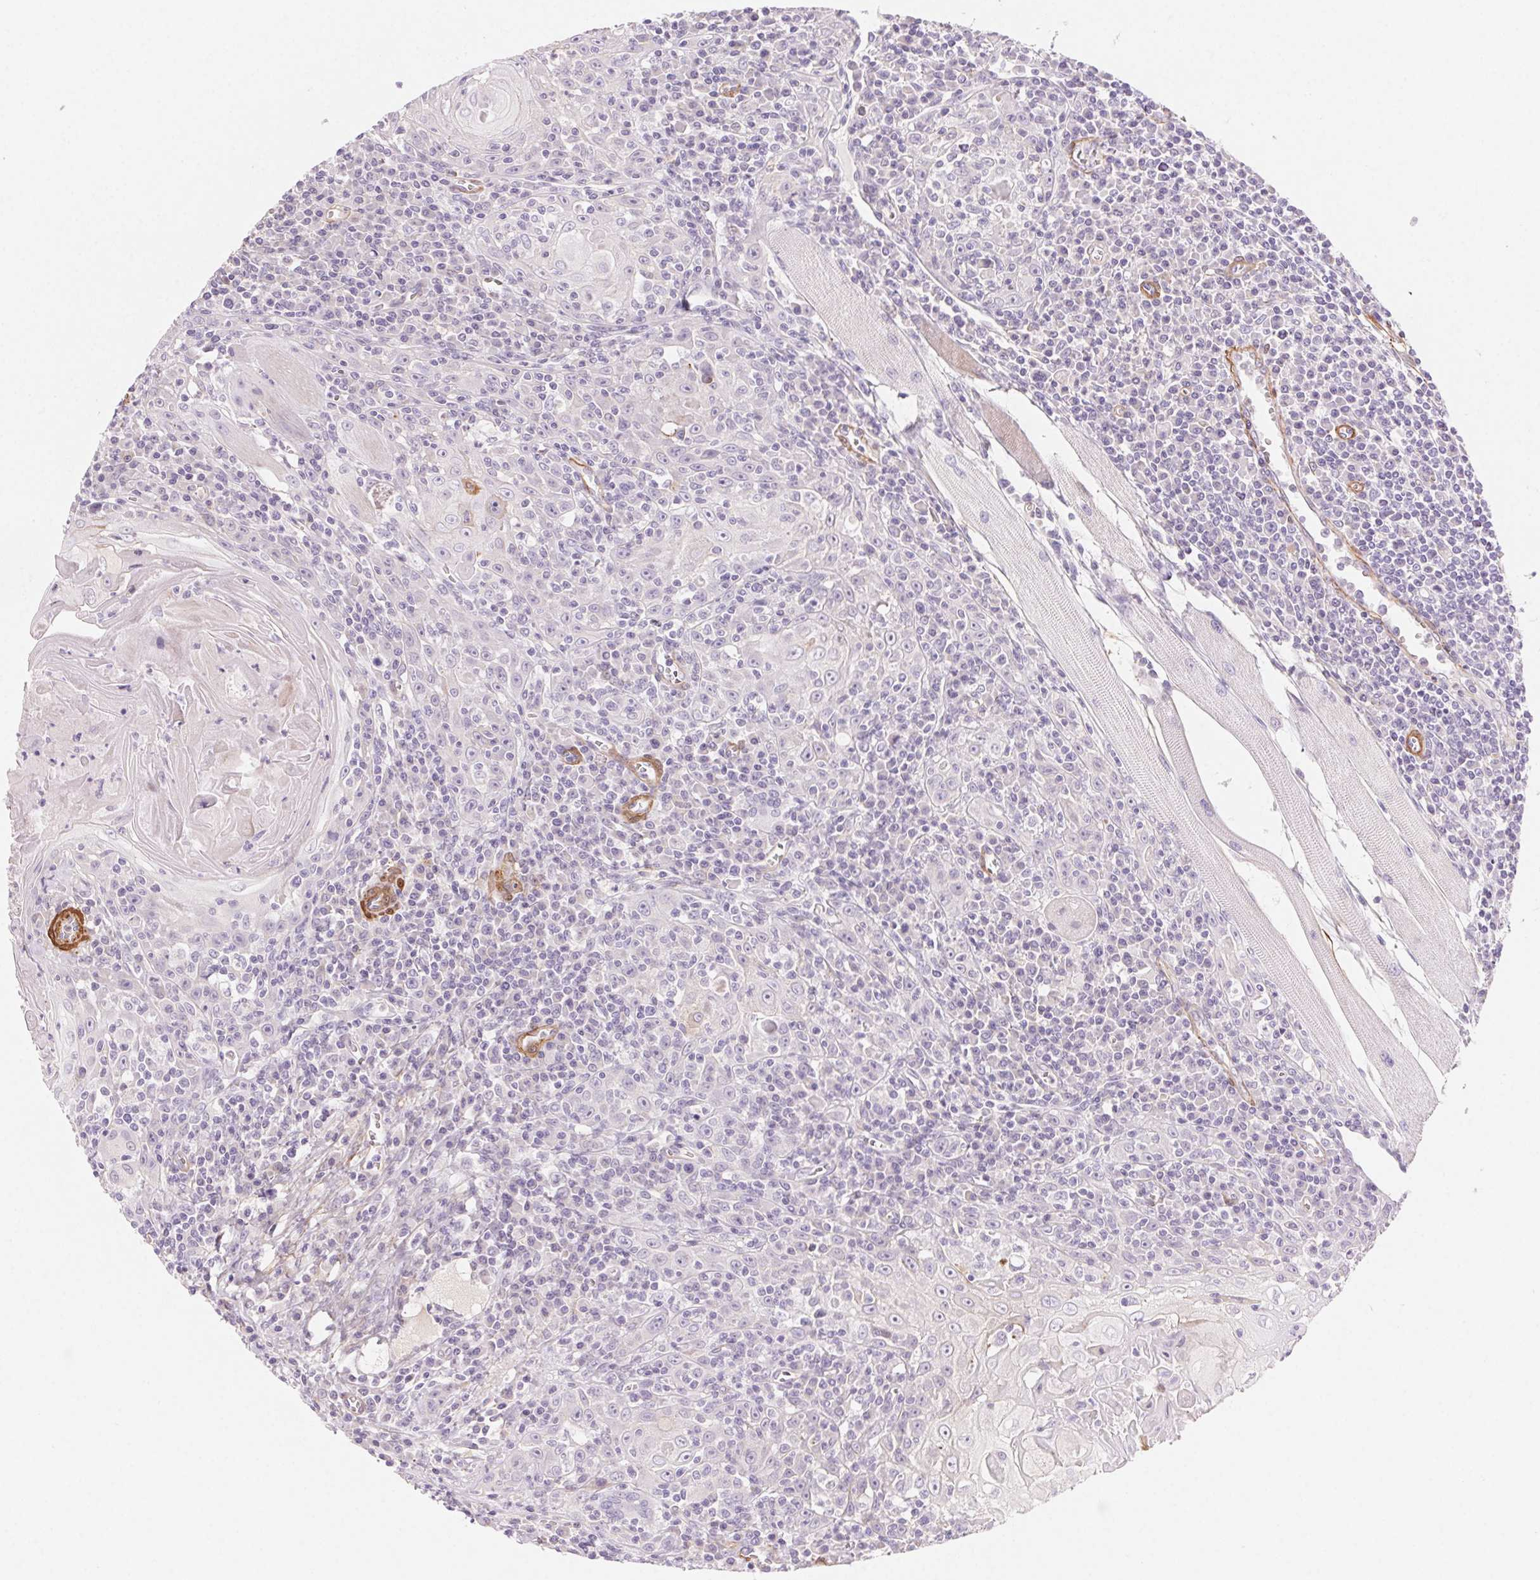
{"staining": {"intensity": "negative", "quantity": "none", "location": "none"}, "tissue": "head and neck cancer", "cell_type": "Tumor cells", "image_type": "cancer", "snomed": [{"axis": "morphology", "description": "Squamous cell carcinoma, NOS"}, {"axis": "topography", "description": "Head-Neck"}], "caption": "The immunohistochemistry micrograph has no significant staining in tumor cells of head and neck cancer (squamous cell carcinoma) tissue.", "gene": "GPX8", "patient": {"sex": "male", "age": 52}}